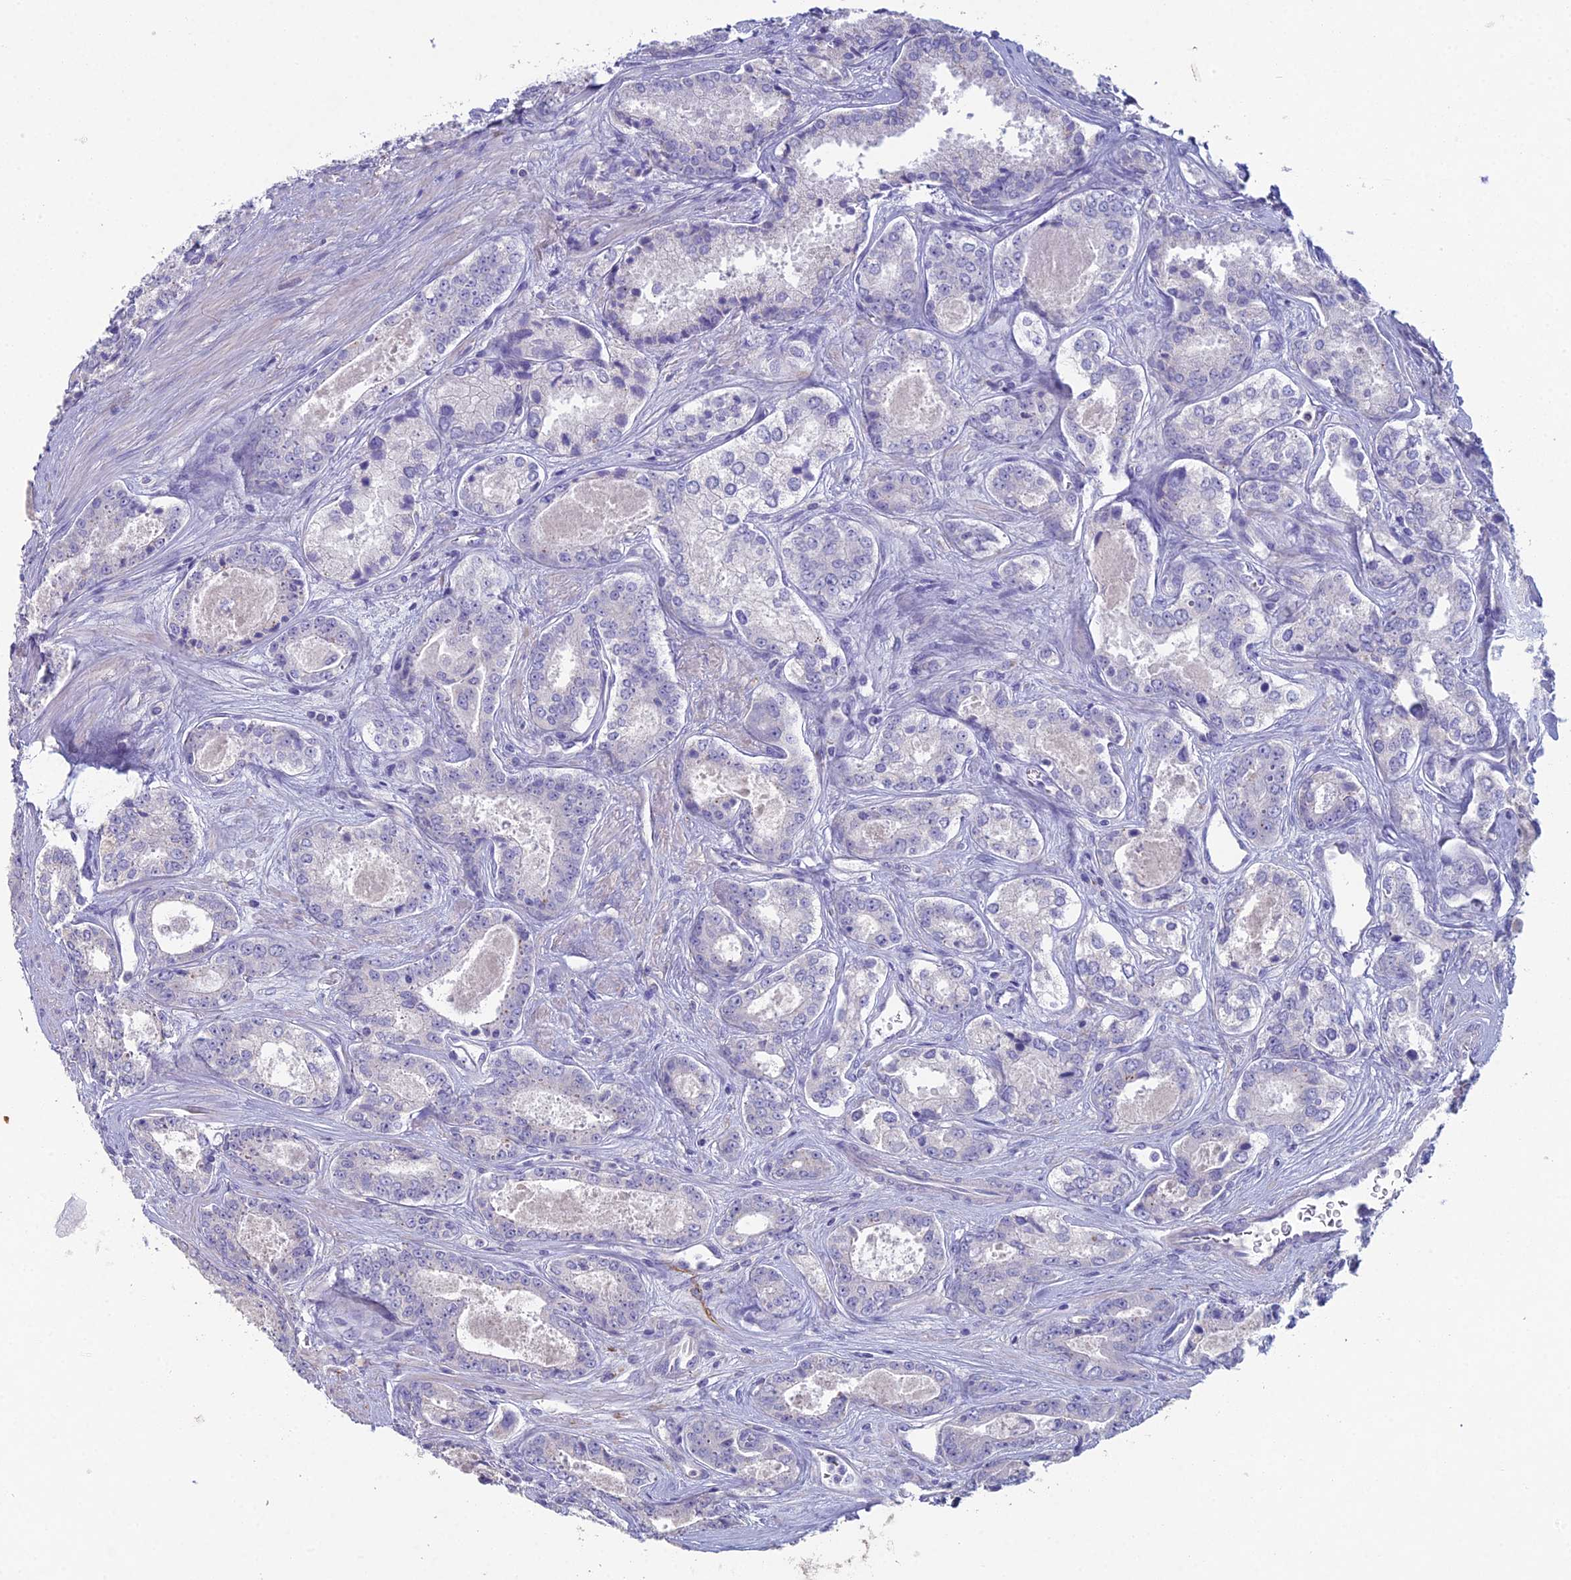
{"staining": {"intensity": "negative", "quantity": "none", "location": "none"}, "tissue": "prostate cancer", "cell_type": "Tumor cells", "image_type": "cancer", "snomed": [{"axis": "morphology", "description": "Adenocarcinoma, Low grade"}, {"axis": "topography", "description": "Prostate"}], "caption": "Protein analysis of low-grade adenocarcinoma (prostate) shows no significant expression in tumor cells. (DAB IHC visualized using brightfield microscopy, high magnification).", "gene": "NCAM1", "patient": {"sex": "male", "age": 68}}